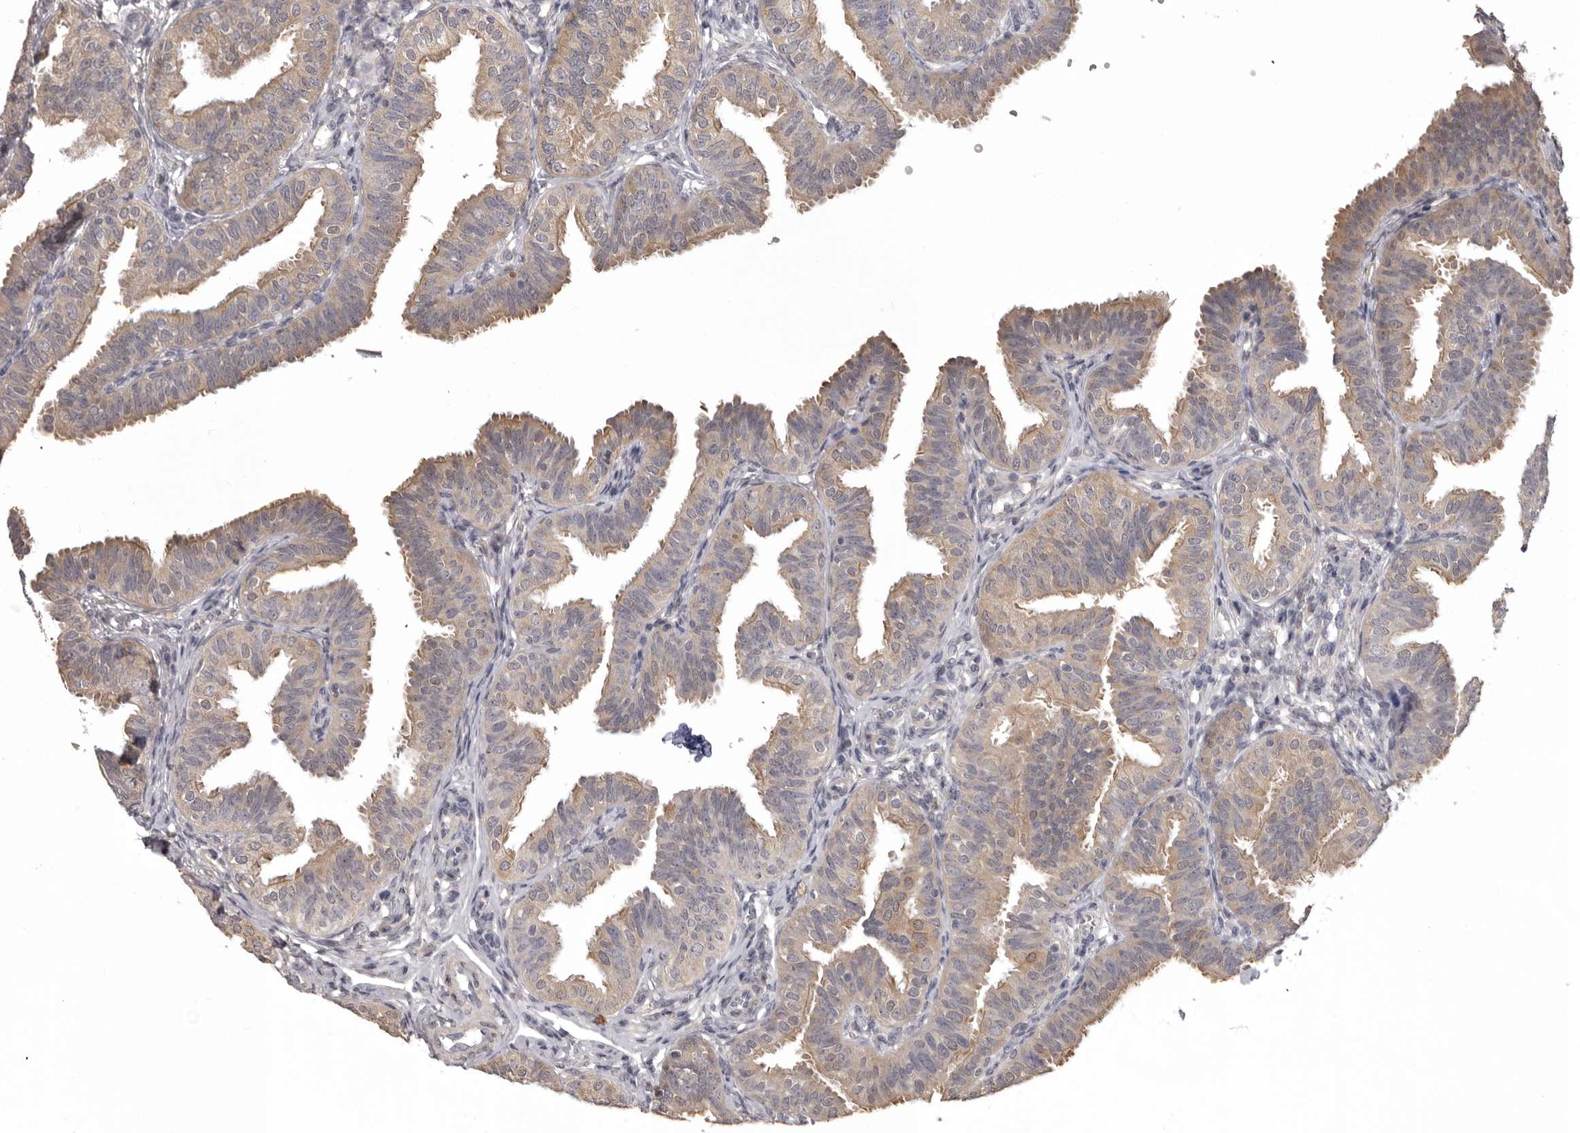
{"staining": {"intensity": "weak", "quantity": ">75%", "location": "cytoplasmic/membranous"}, "tissue": "fallopian tube", "cell_type": "Glandular cells", "image_type": "normal", "snomed": [{"axis": "morphology", "description": "Normal tissue, NOS"}, {"axis": "topography", "description": "Fallopian tube"}], "caption": "Immunohistochemistry of benign human fallopian tube demonstrates low levels of weak cytoplasmic/membranous positivity in about >75% of glandular cells.", "gene": "MDH1", "patient": {"sex": "female", "age": 35}}